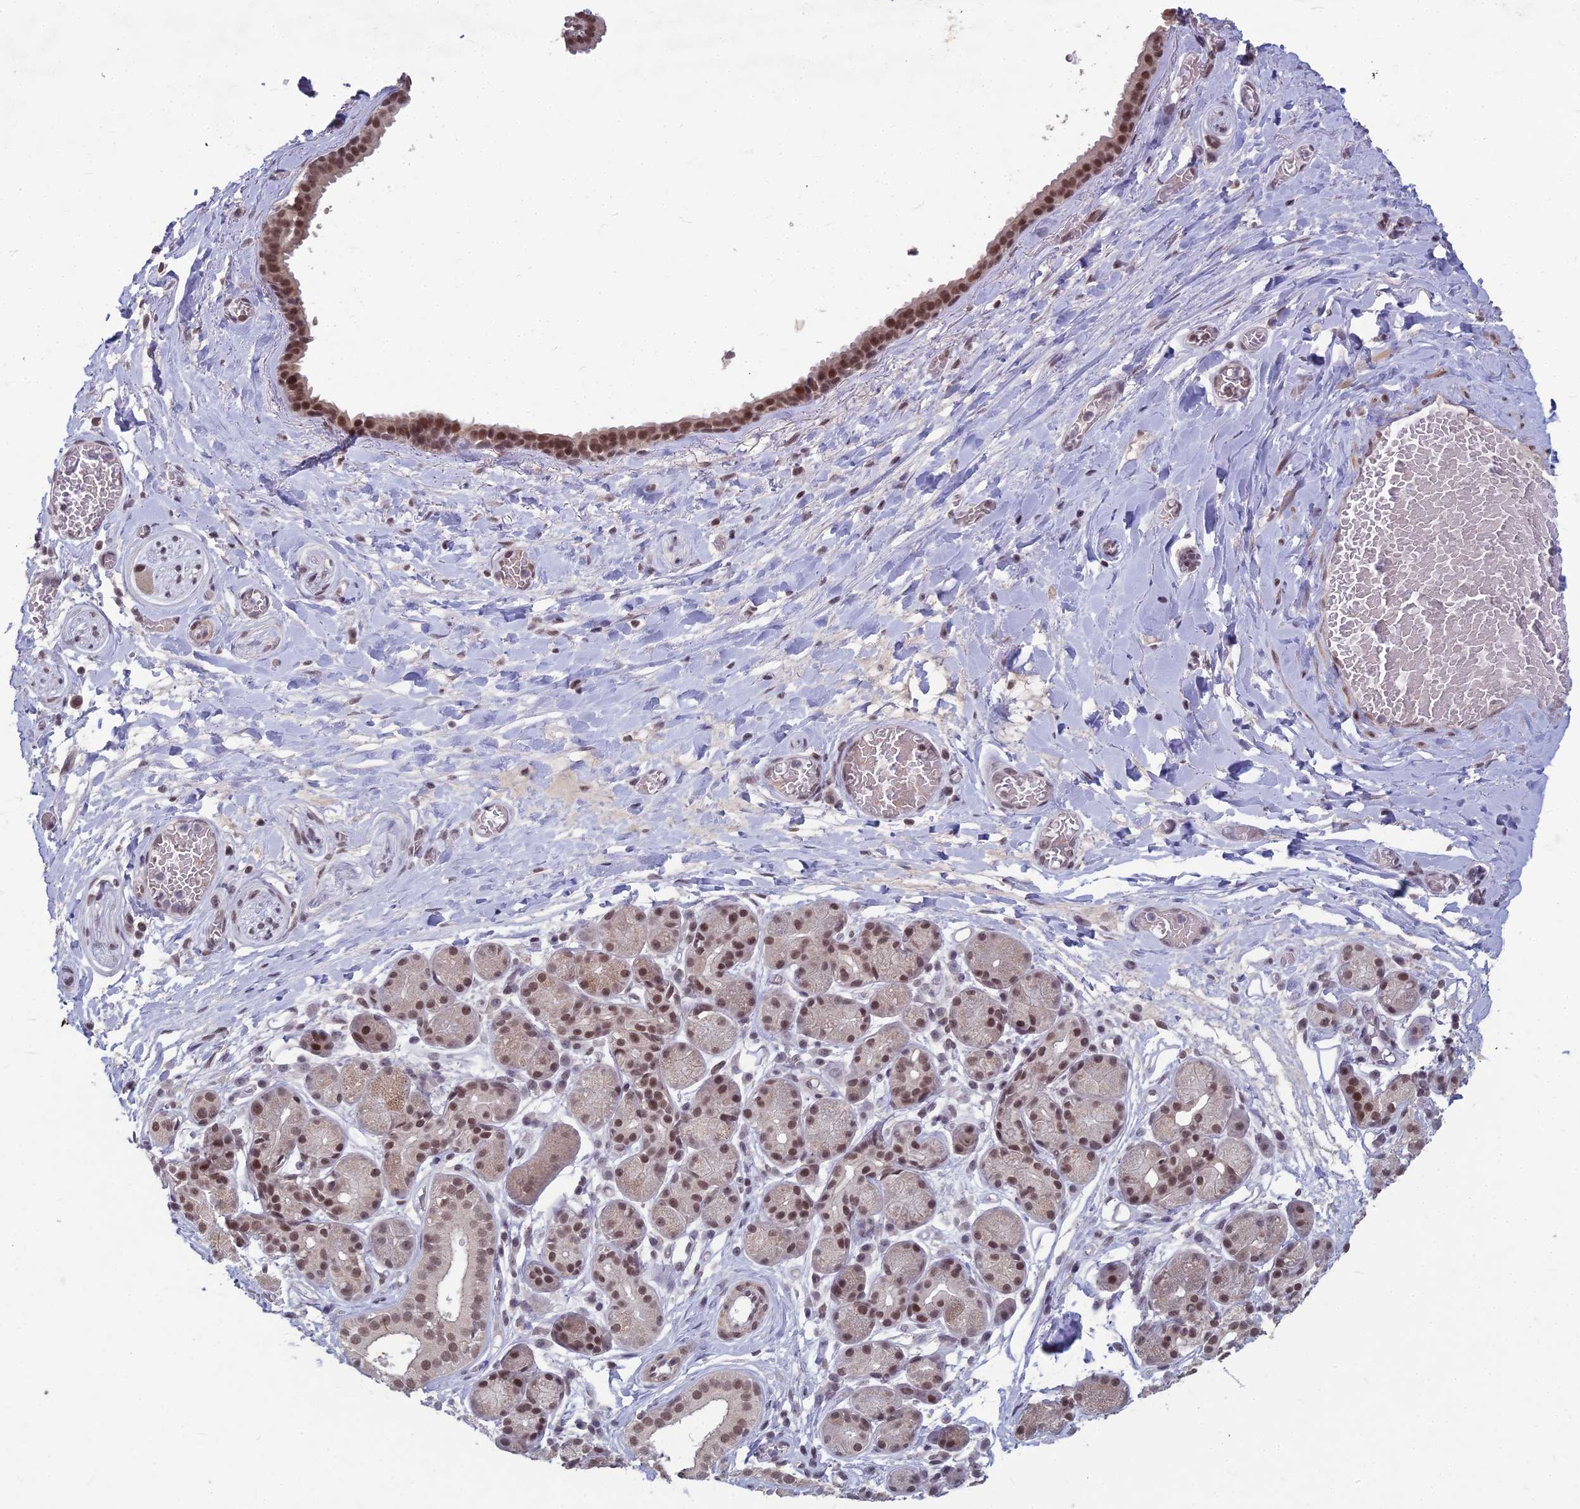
{"staining": {"intensity": "negative", "quantity": "none", "location": "none"}, "tissue": "adipose tissue", "cell_type": "Adipocytes", "image_type": "normal", "snomed": [{"axis": "morphology", "description": "Normal tissue, NOS"}, {"axis": "topography", "description": "Salivary gland"}, {"axis": "topography", "description": "Peripheral nerve tissue"}], "caption": "This is an IHC image of benign adipose tissue. There is no staining in adipocytes.", "gene": "KAT7", "patient": {"sex": "male", "age": 62}}